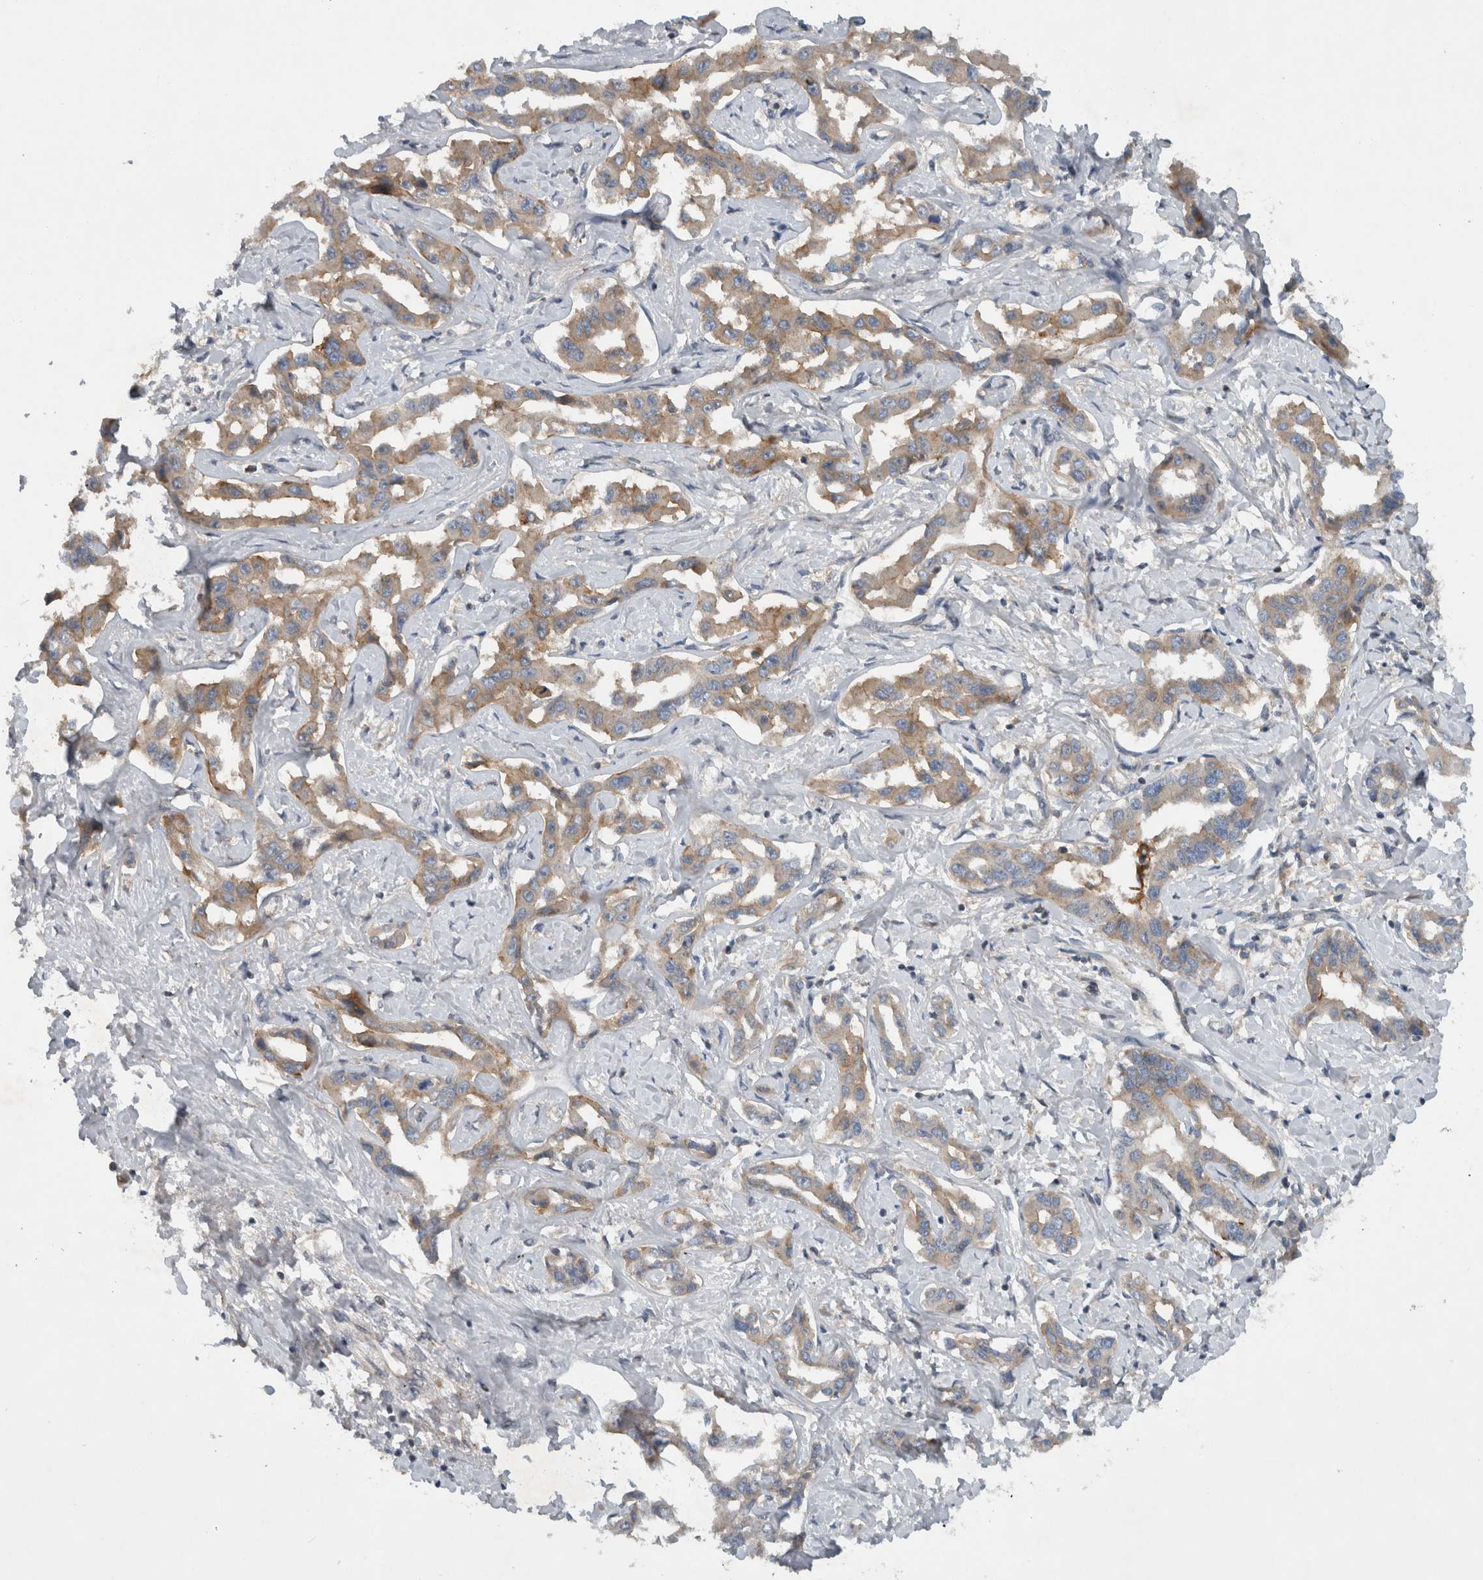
{"staining": {"intensity": "weak", "quantity": "25%-75%", "location": "cytoplasmic/membranous"}, "tissue": "liver cancer", "cell_type": "Tumor cells", "image_type": "cancer", "snomed": [{"axis": "morphology", "description": "Cholangiocarcinoma"}, {"axis": "topography", "description": "Liver"}], "caption": "A micrograph showing weak cytoplasmic/membranous expression in approximately 25%-75% of tumor cells in liver cancer (cholangiocarcinoma), as visualized by brown immunohistochemical staining.", "gene": "SCARA5", "patient": {"sex": "male", "age": 59}}